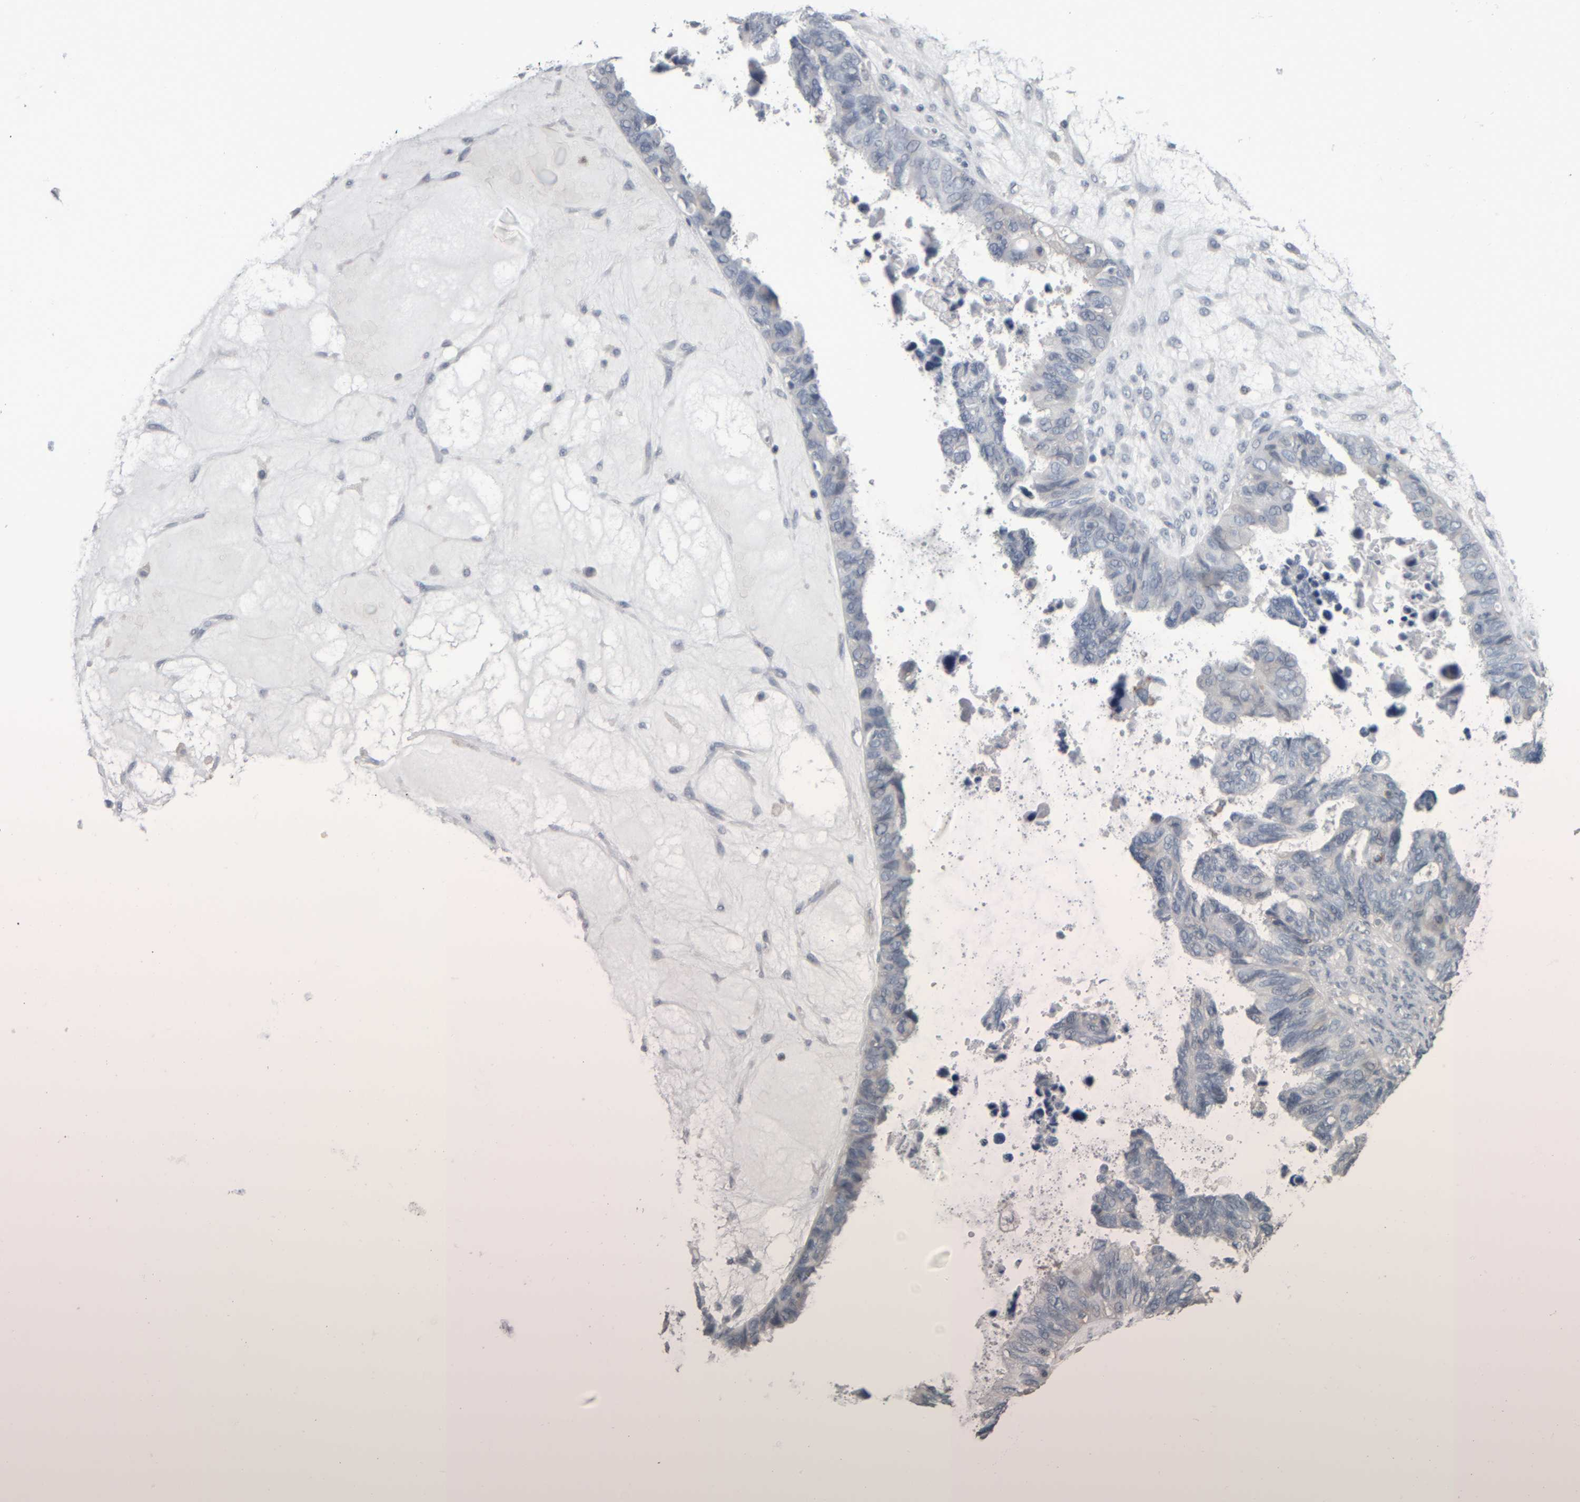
{"staining": {"intensity": "negative", "quantity": "none", "location": "none"}, "tissue": "ovarian cancer", "cell_type": "Tumor cells", "image_type": "cancer", "snomed": [{"axis": "morphology", "description": "Cystadenocarcinoma, serous, NOS"}, {"axis": "topography", "description": "Ovary"}], "caption": "Tumor cells show no significant protein positivity in serous cystadenocarcinoma (ovarian). (DAB (3,3'-diaminobenzidine) IHC, high magnification).", "gene": "CAVIN4", "patient": {"sex": "female", "age": 79}}